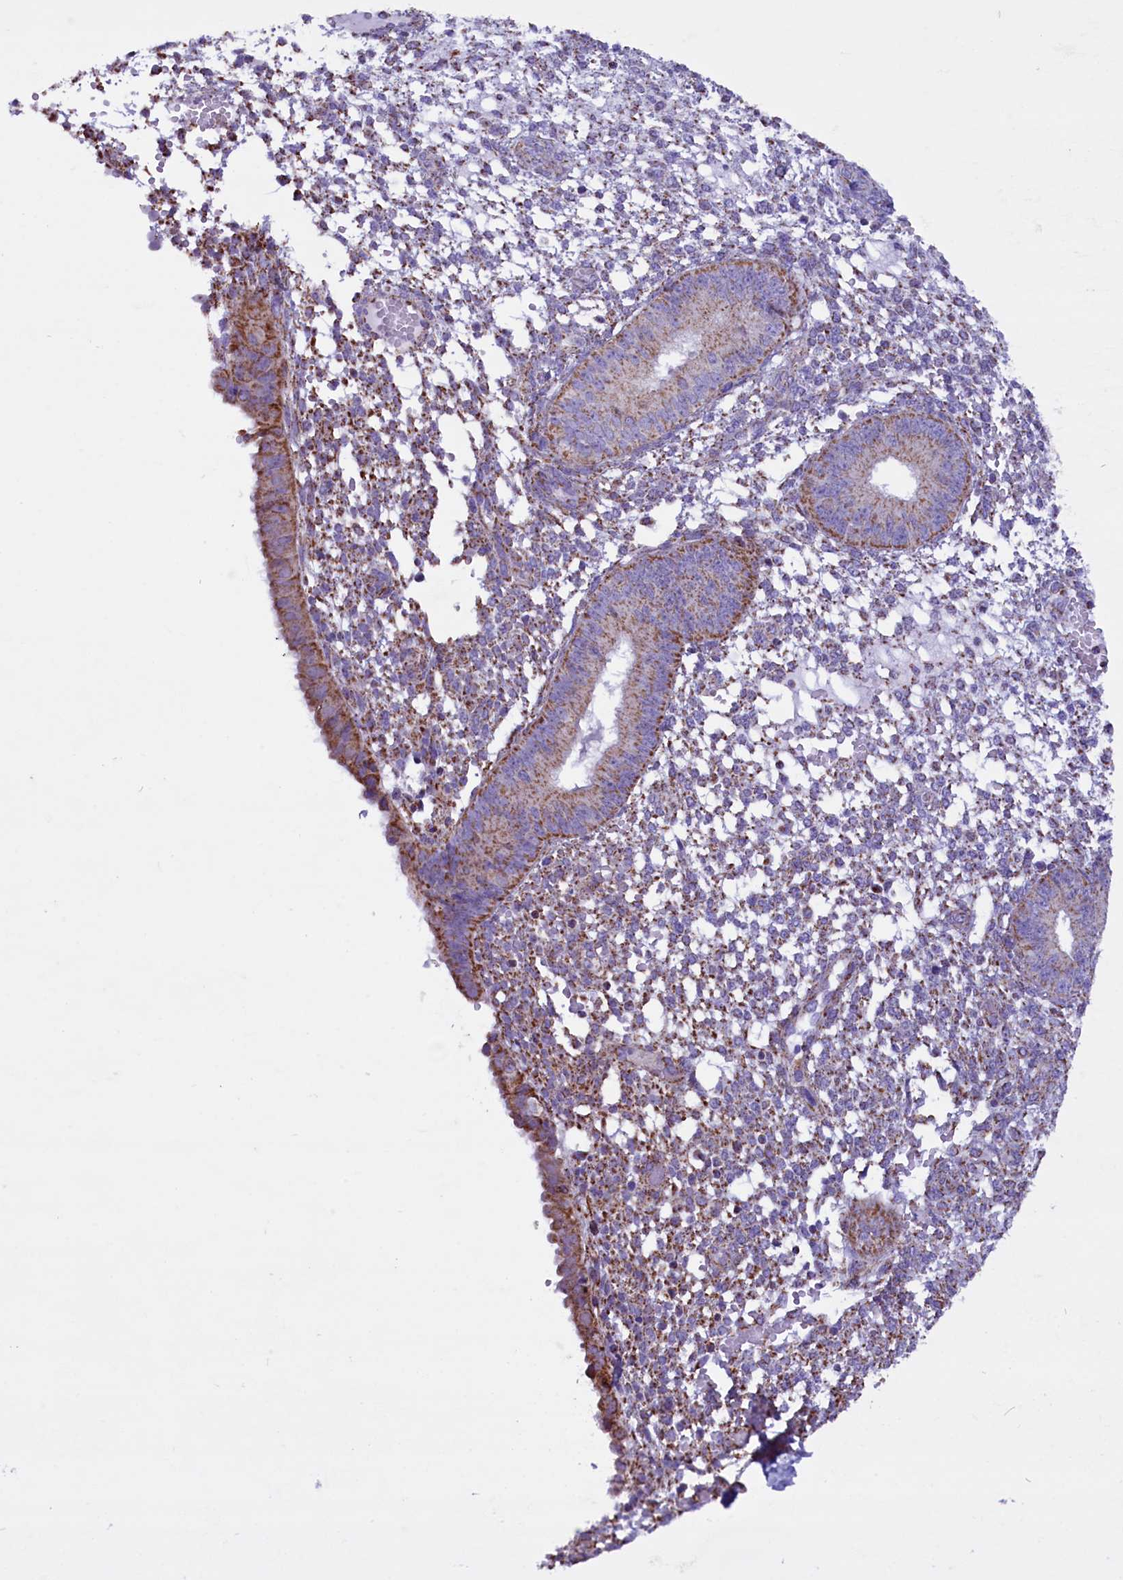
{"staining": {"intensity": "moderate", "quantity": "<25%", "location": "cytoplasmic/membranous"}, "tissue": "endometrium", "cell_type": "Cells in endometrial stroma", "image_type": "normal", "snomed": [{"axis": "morphology", "description": "Normal tissue, NOS"}, {"axis": "topography", "description": "Endometrium"}], "caption": "This micrograph shows immunohistochemistry (IHC) staining of normal human endometrium, with low moderate cytoplasmic/membranous staining in about <25% of cells in endometrial stroma.", "gene": "ICA1L", "patient": {"sex": "female", "age": 49}}